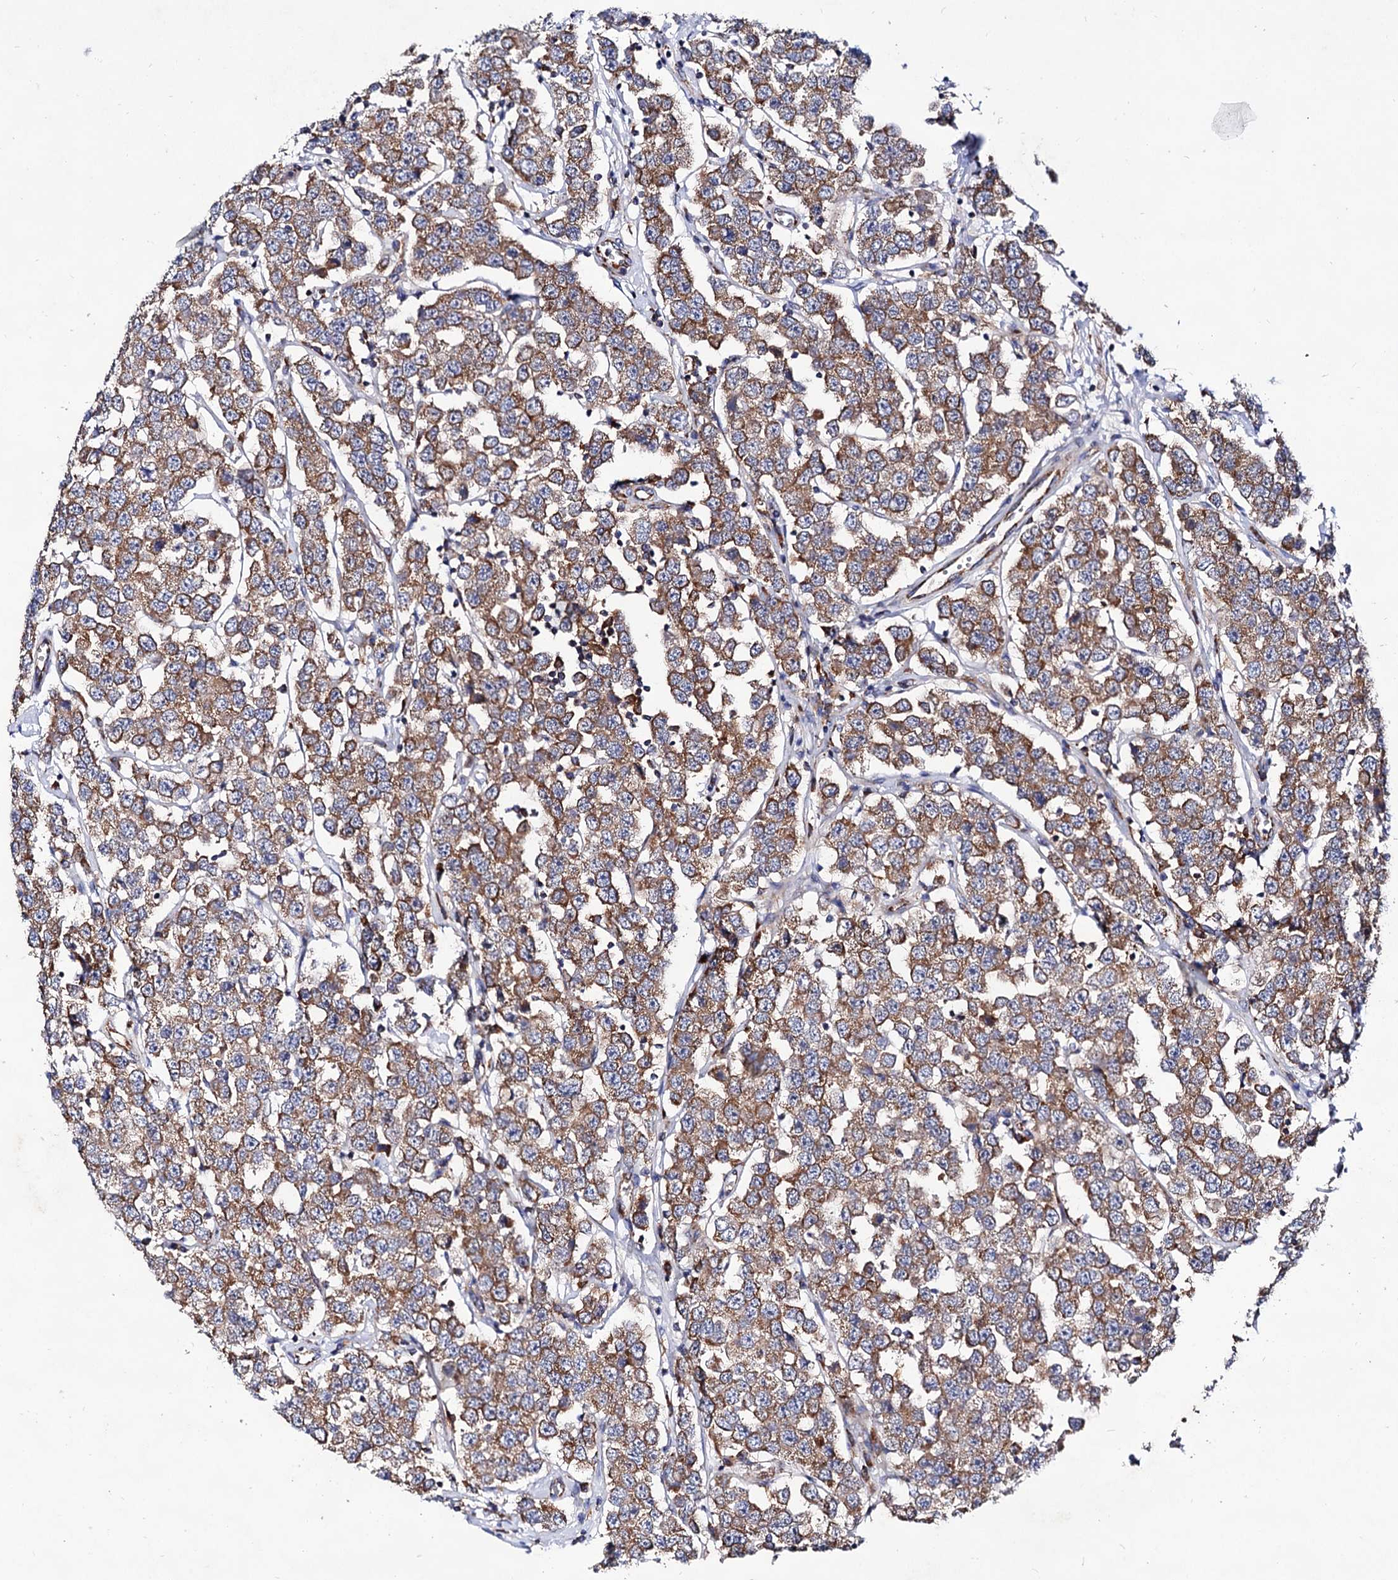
{"staining": {"intensity": "moderate", "quantity": ">75%", "location": "cytoplasmic/membranous"}, "tissue": "testis cancer", "cell_type": "Tumor cells", "image_type": "cancer", "snomed": [{"axis": "morphology", "description": "Seminoma, NOS"}, {"axis": "topography", "description": "Testis"}], "caption": "The image shows immunohistochemical staining of testis cancer (seminoma). There is moderate cytoplasmic/membranous staining is present in about >75% of tumor cells.", "gene": "ACAD9", "patient": {"sex": "male", "age": 28}}